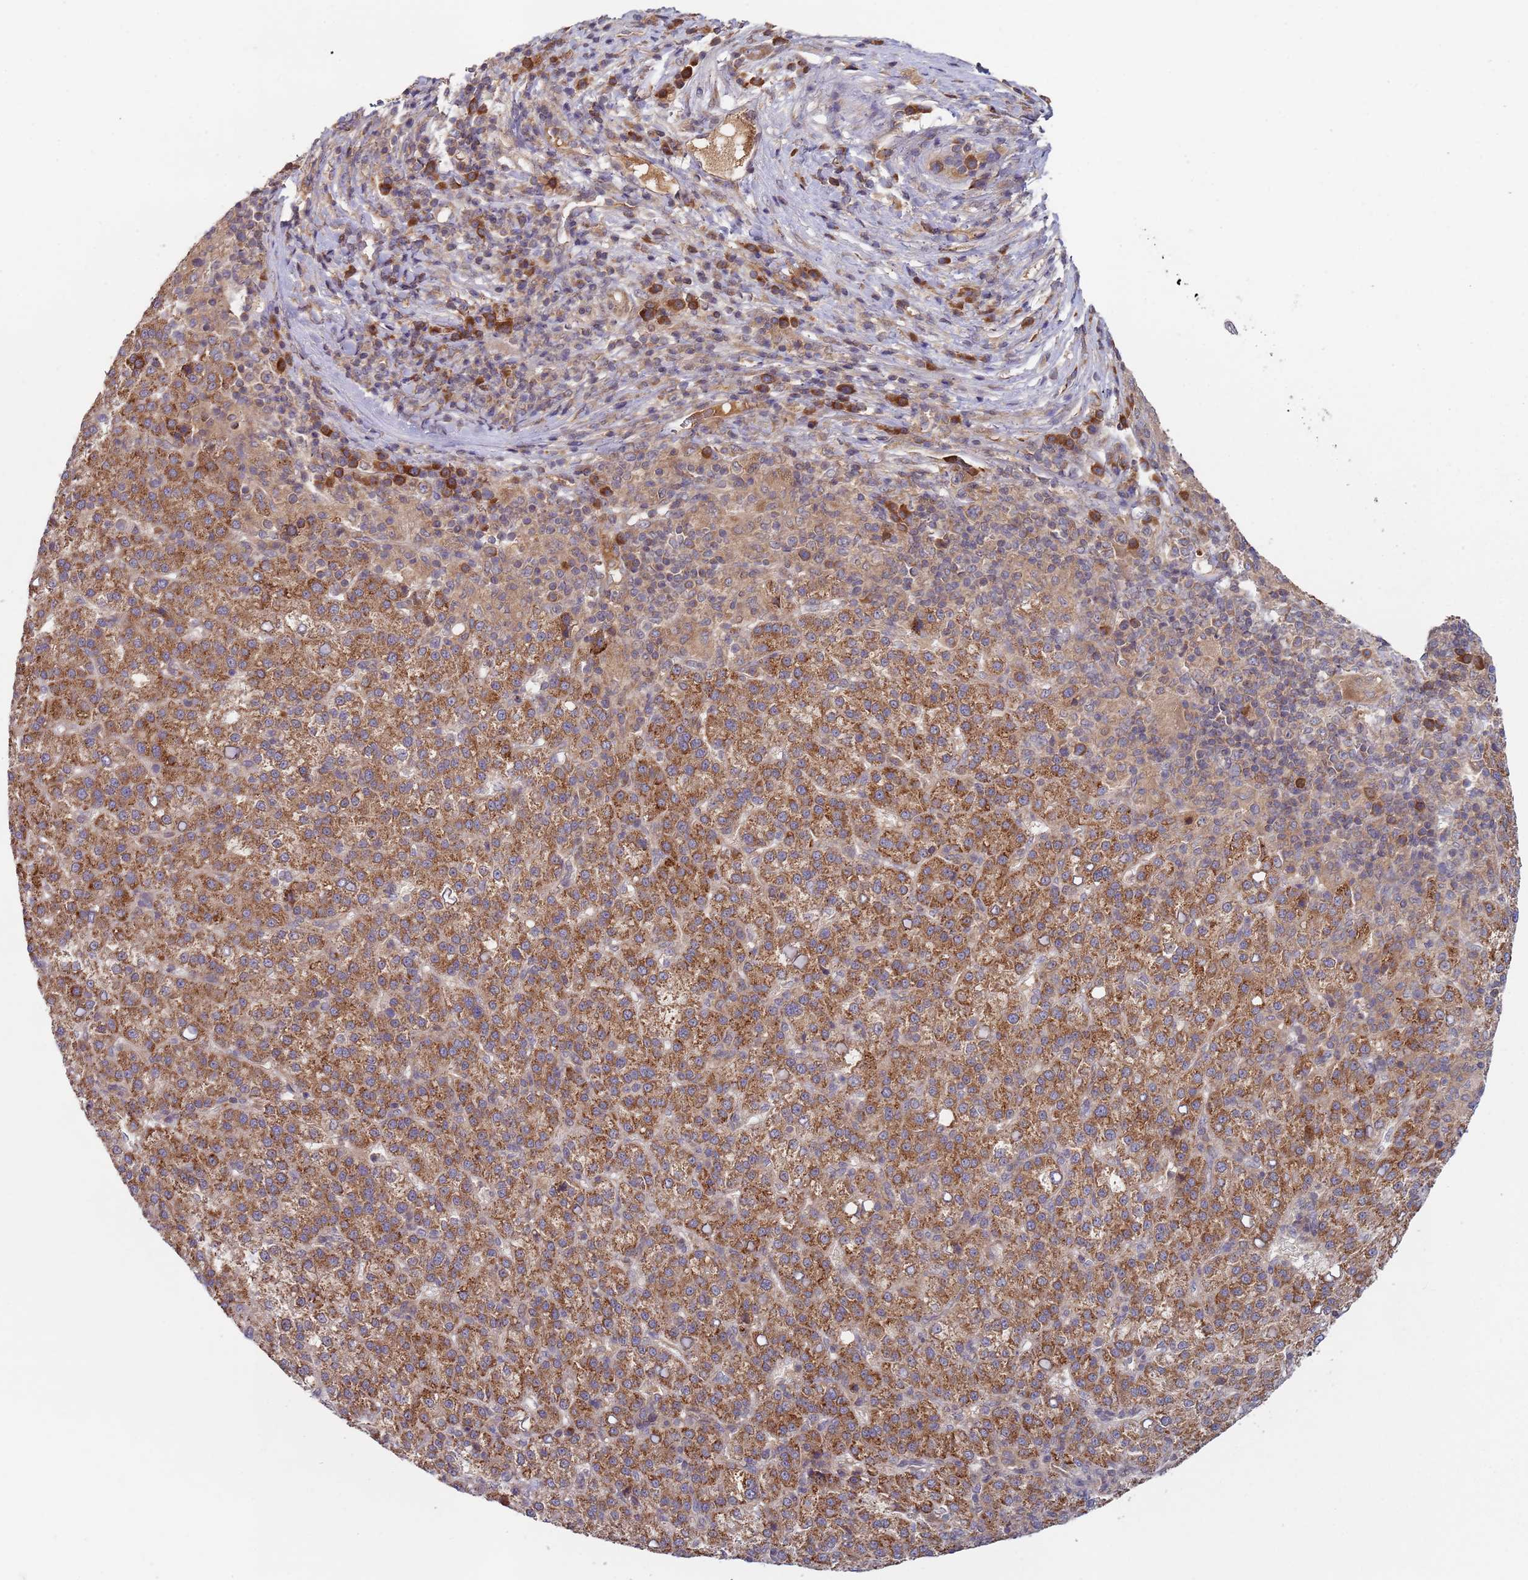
{"staining": {"intensity": "strong", "quantity": ">75%", "location": "cytoplasmic/membranous"}, "tissue": "liver cancer", "cell_type": "Tumor cells", "image_type": "cancer", "snomed": [{"axis": "morphology", "description": "Carcinoma, Hepatocellular, NOS"}, {"axis": "topography", "description": "Liver"}], "caption": "Brown immunohistochemical staining in hepatocellular carcinoma (liver) shows strong cytoplasmic/membranous positivity in about >75% of tumor cells. The protein of interest is shown in brown color, while the nuclei are stained blue.", "gene": "OR5A2", "patient": {"sex": "female", "age": 58}}